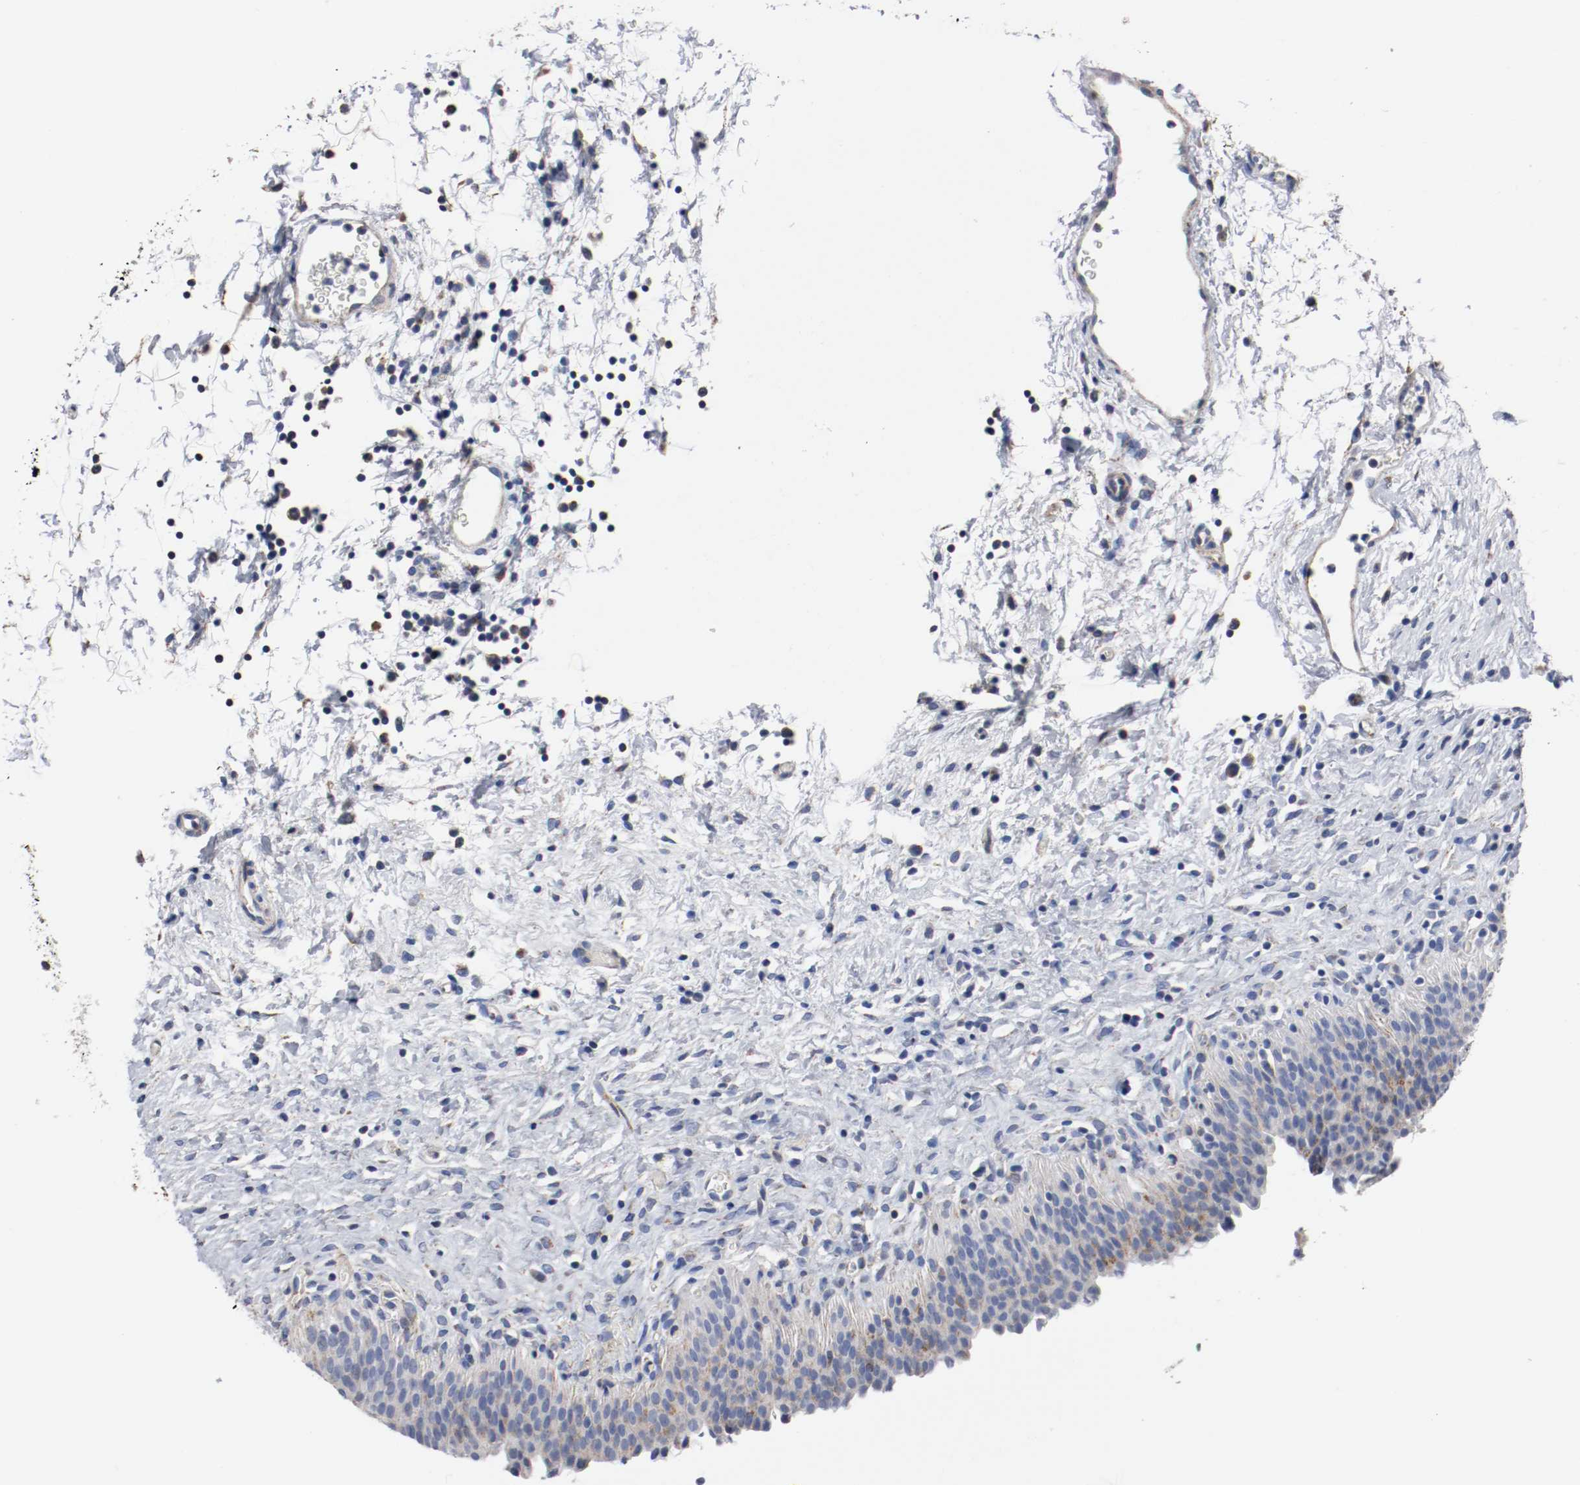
{"staining": {"intensity": "weak", "quantity": "25%-75%", "location": "cytoplasmic/membranous"}, "tissue": "urinary bladder", "cell_type": "Urothelial cells", "image_type": "normal", "snomed": [{"axis": "morphology", "description": "Normal tissue, NOS"}, {"axis": "topography", "description": "Urinary bladder"}], "caption": "Protein staining reveals weak cytoplasmic/membranous staining in about 25%-75% of urothelial cells in unremarkable urinary bladder.", "gene": "TUBD1", "patient": {"sex": "male", "age": 51}}